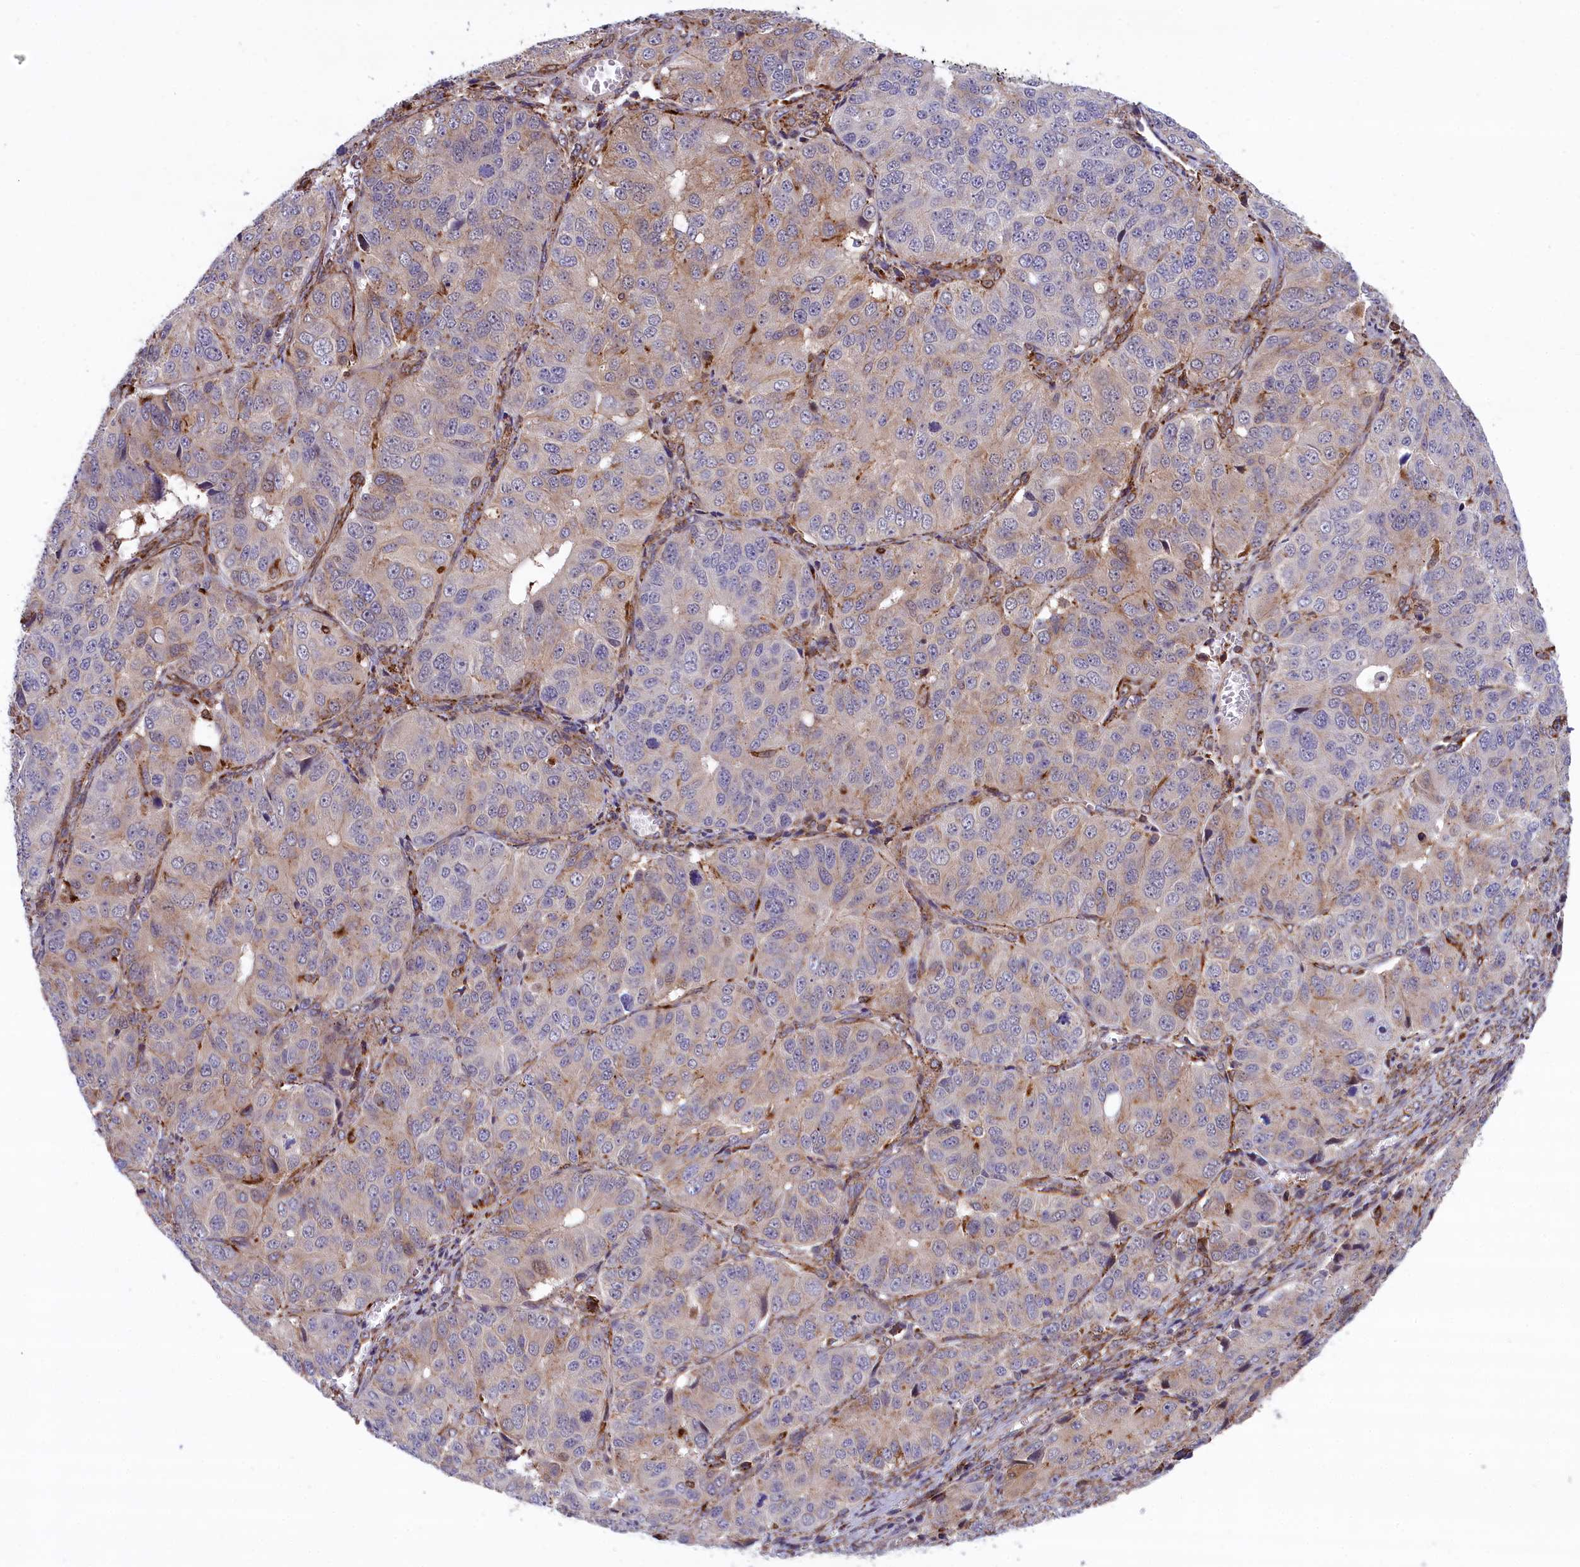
{"staining": {"intensity": "weak", "quantity": "<25%", "location": "cytoplasmic/membranous"}, "tissue": "ovarian cancer", "cell_type": "Tumor cells", "image_type": "cancer", "snomed": [{"axis": "morphology", "description": "Carcinoma, endometroid"}, {"axis": "topography", "description": "Ovary"}], "caption": "There is no significant expression in tumor cells of ovarian cancer (endometroid carcinoma). (DAB (3,3'-diaminobenzidine) immunohistochemistry, high magnification).", "gene": "MAN2B1", "patient": {"sex": "female", "age": 51}}